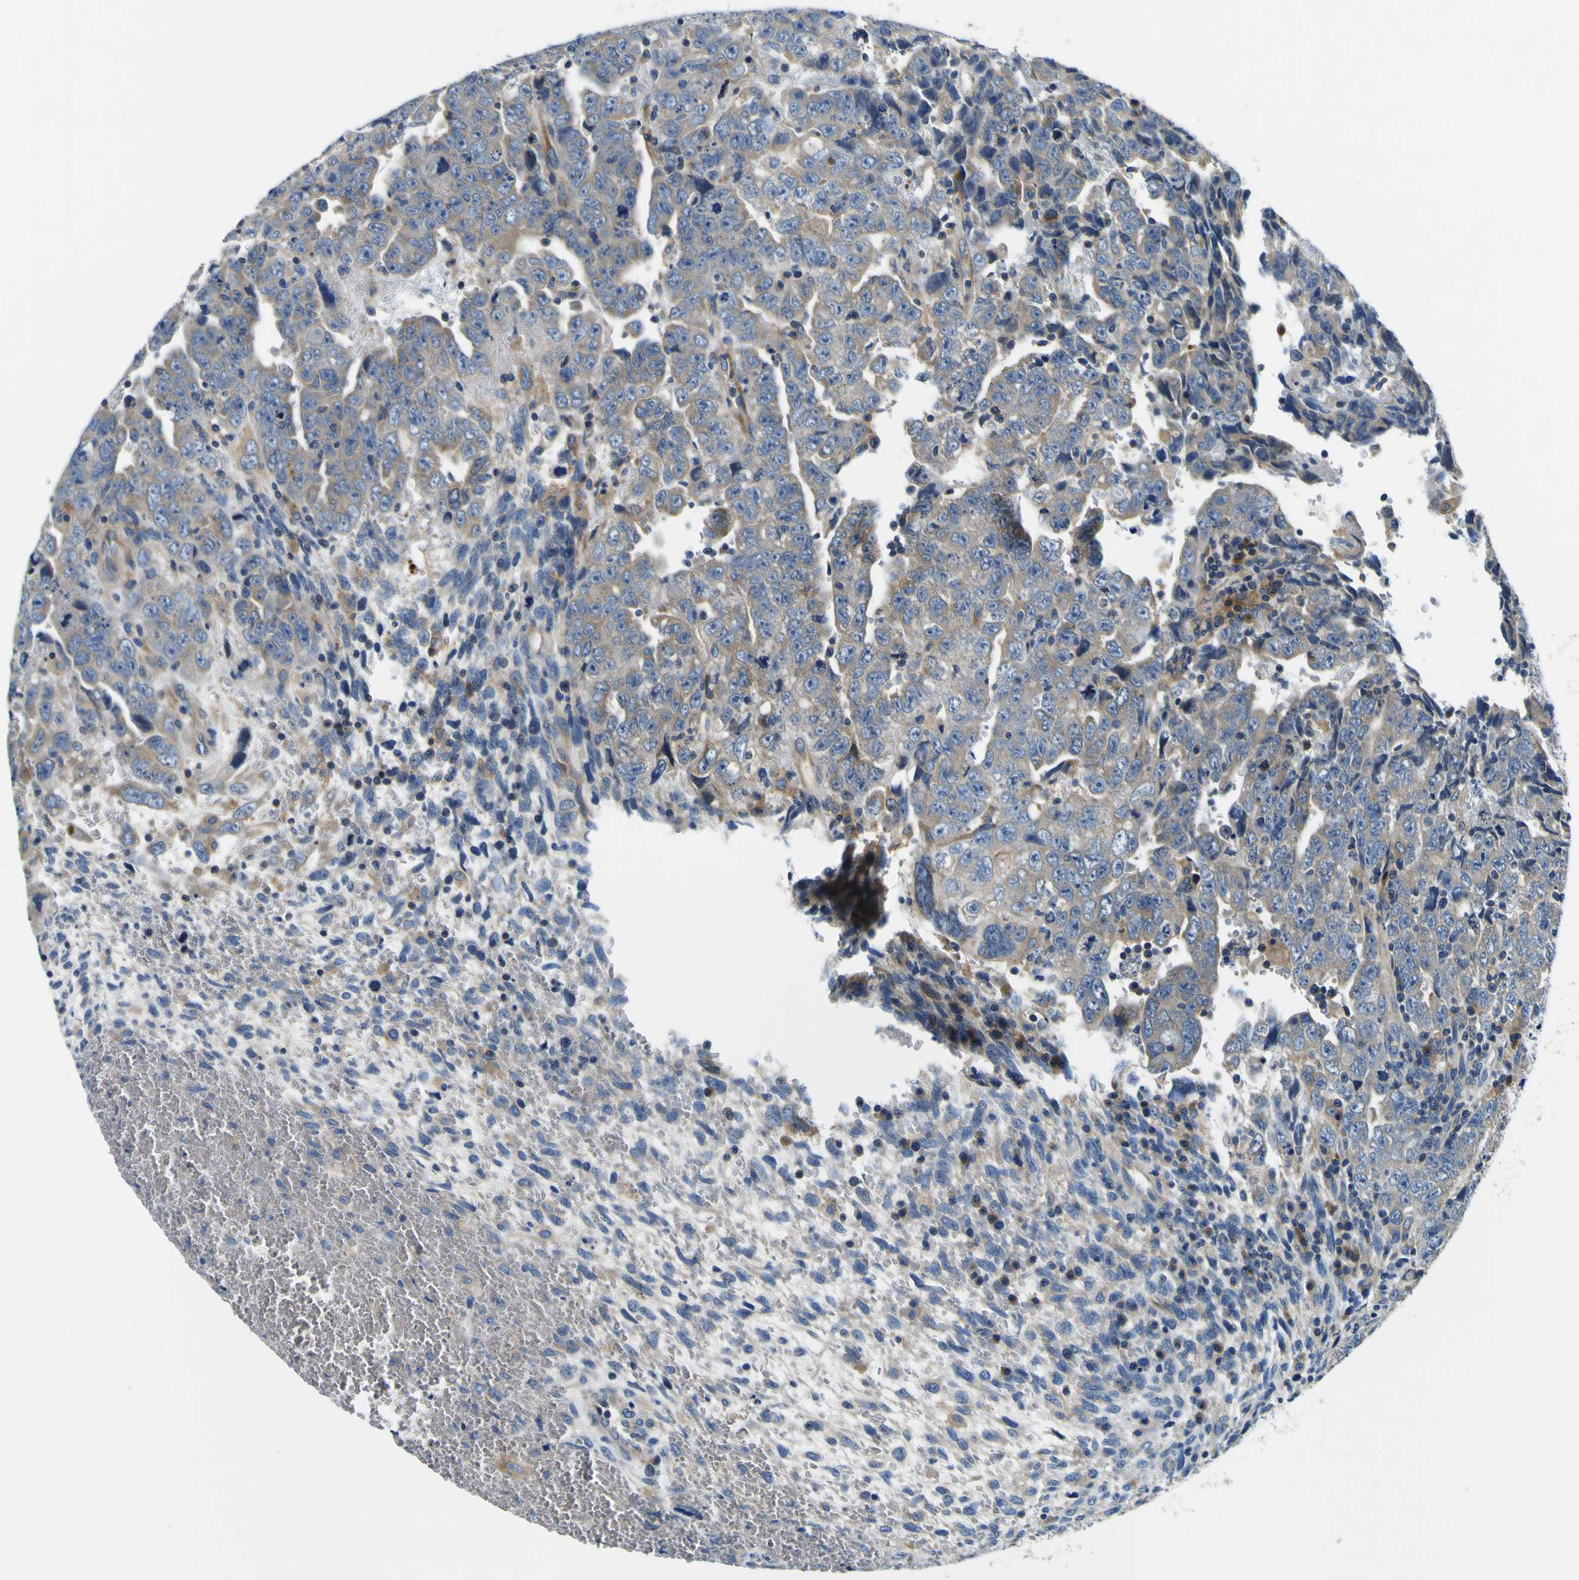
{"staining": {"intensity": "moderate", "quantity": "25%-75%", "location": "cytoplasmic/membranous"}, "tissue": "testis cancer", "cell_type": "Tumor cells", "image_type": "cancer", "snomed": [{"axis": "morphology", "description": "Carcinoma, Embryonal, NOS"}, {"axis": "topography", "description": "Testis"}], "caption": "This micrograph exhibits IHC staining of human testis cancer, with medium moderate cytoplasmic/membranous staining in approximately 25%-75% of tumor cells.", "gene": "CLSTN1", "patient": {"sex": "male", "age": 28}}